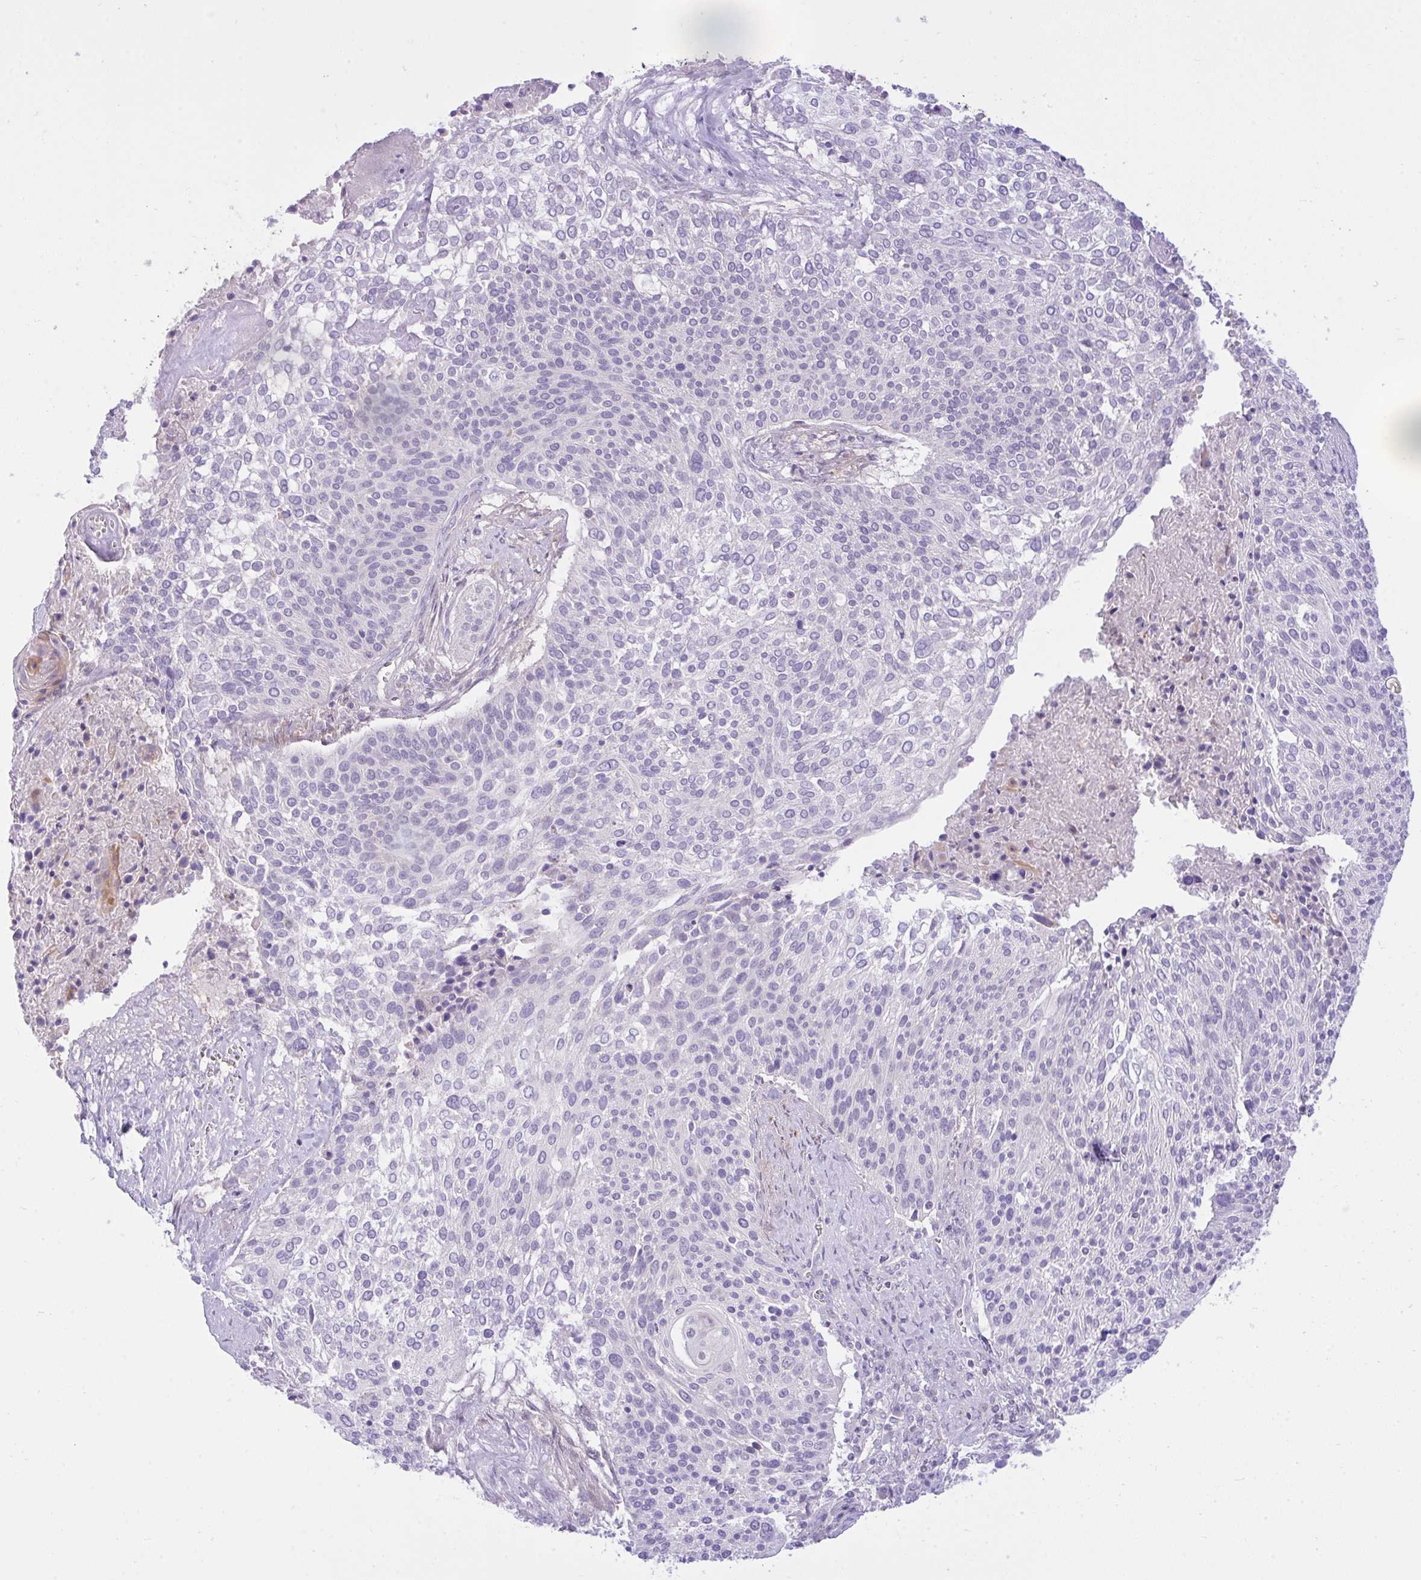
{"staining": {"intensity": "negative", "quantity": "none", "location": "none"}, "tissue": "cervical cancer", "cell_type": "Tumor cells", "image_type": "cancer", "snomed": [{"axis": "morphology", "description": "Squamous cell carcinoma, NOS"}, {"axis": "topography", "description": "Cervix"}], "caption": "Tumor cells are negative for protein expression in human cervical cancer.", "gene": "ZNF101", "patient": {"sex": "female", "age": 31}}